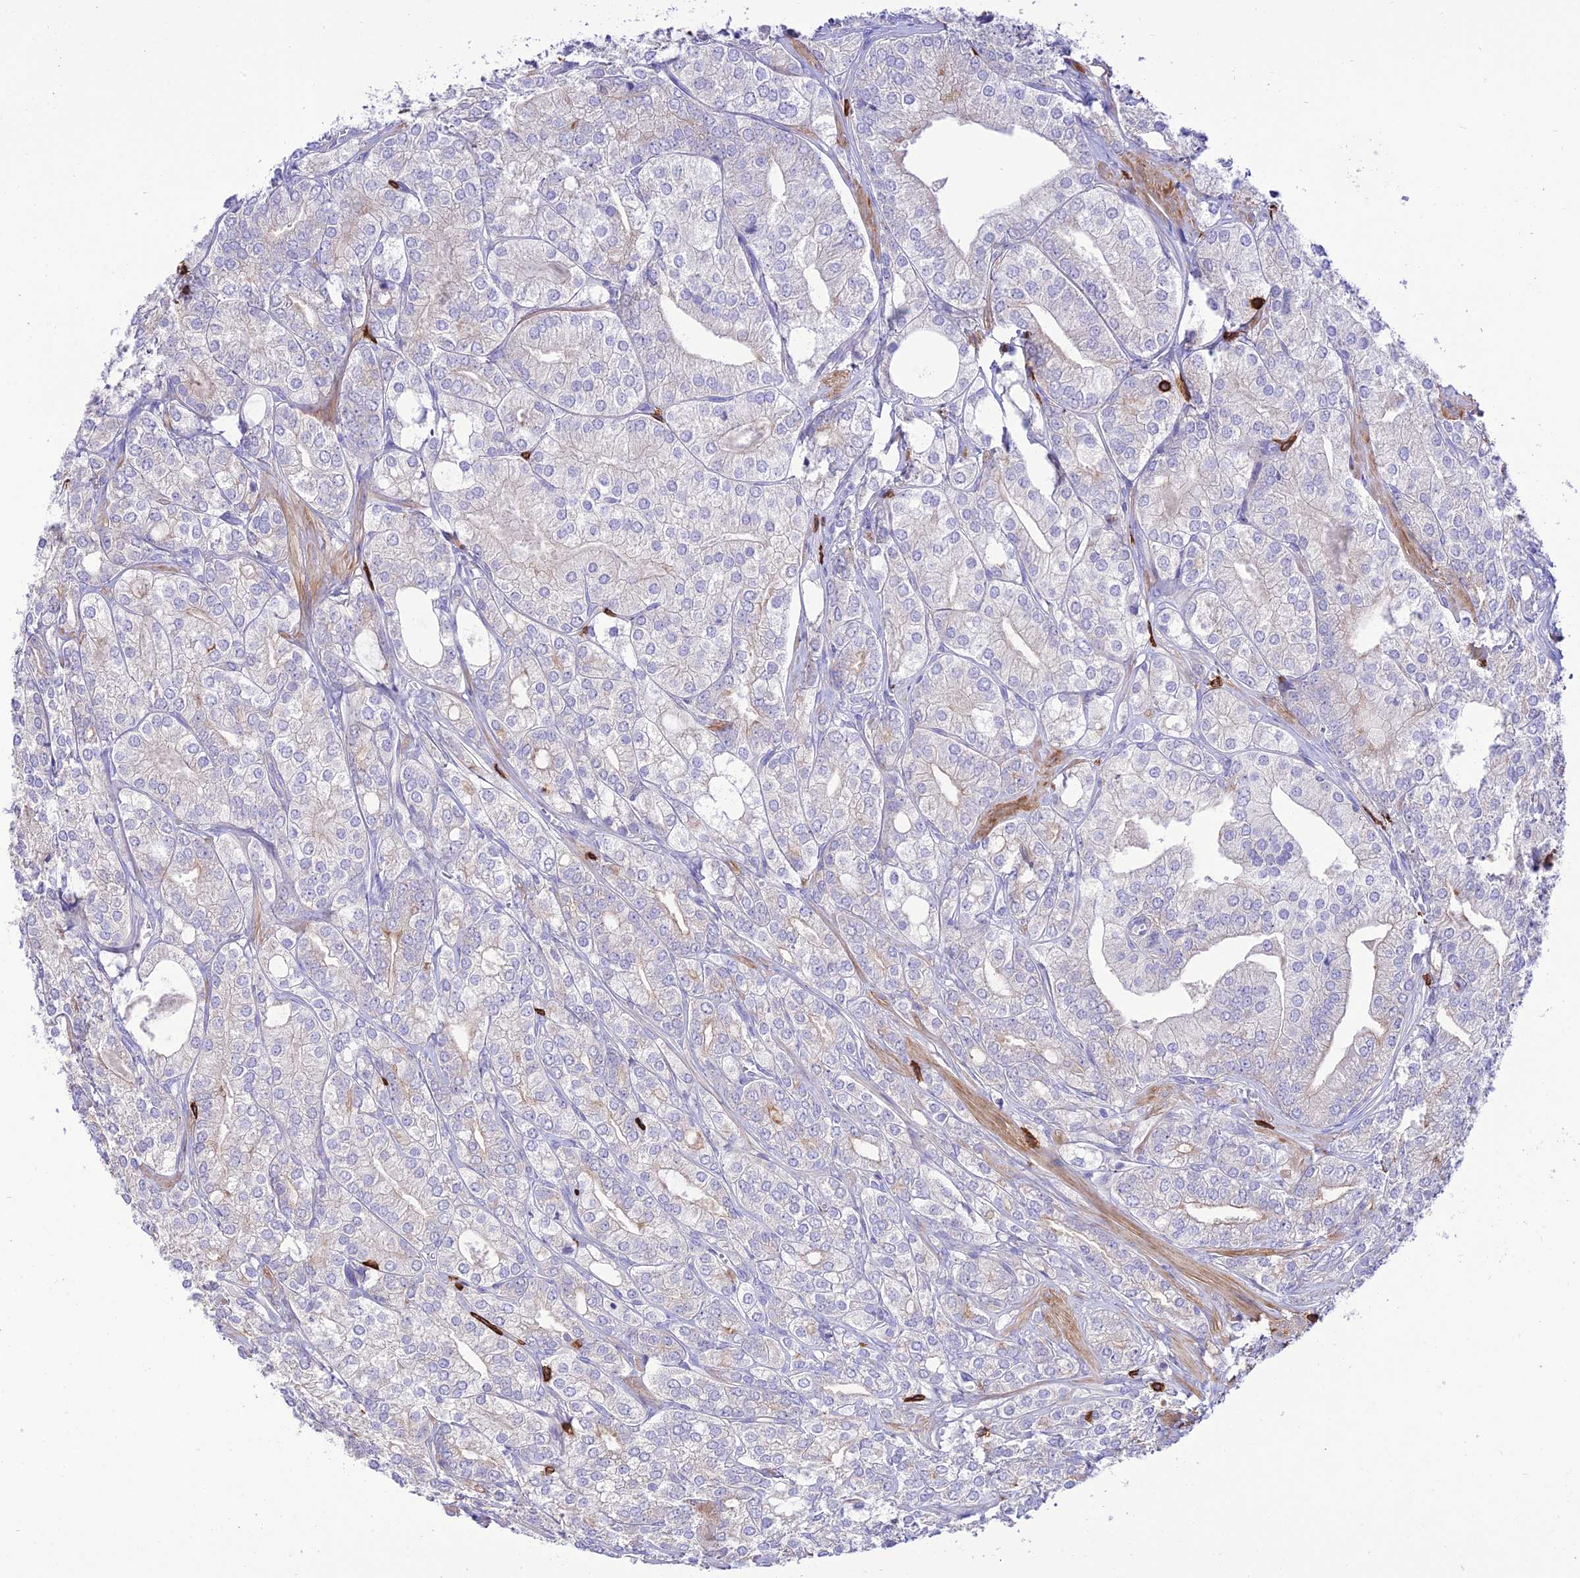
{"staining": {"intensity": "negative", "quantity": "none", "location": "none"}, "tissue": "prostate cancer", "cell_type": "Tumor cells", "image_type": "cancer", "snomed": [{"axis": "morphology", "description": "Adenocarcinoma, High grade"}, {"axis": "topography", "description": "Prostate"}], "caption": "Prostate cancer (high-grade adenocarcinoma) was stained to show a protein in brown. There is no significant staining in tumor cells. (Immunohistochemistry (ihc), brightfield microscopy, high magnification).", "gene": "PTPRCAP", "patient": {"sex": "male", "age": 50}}